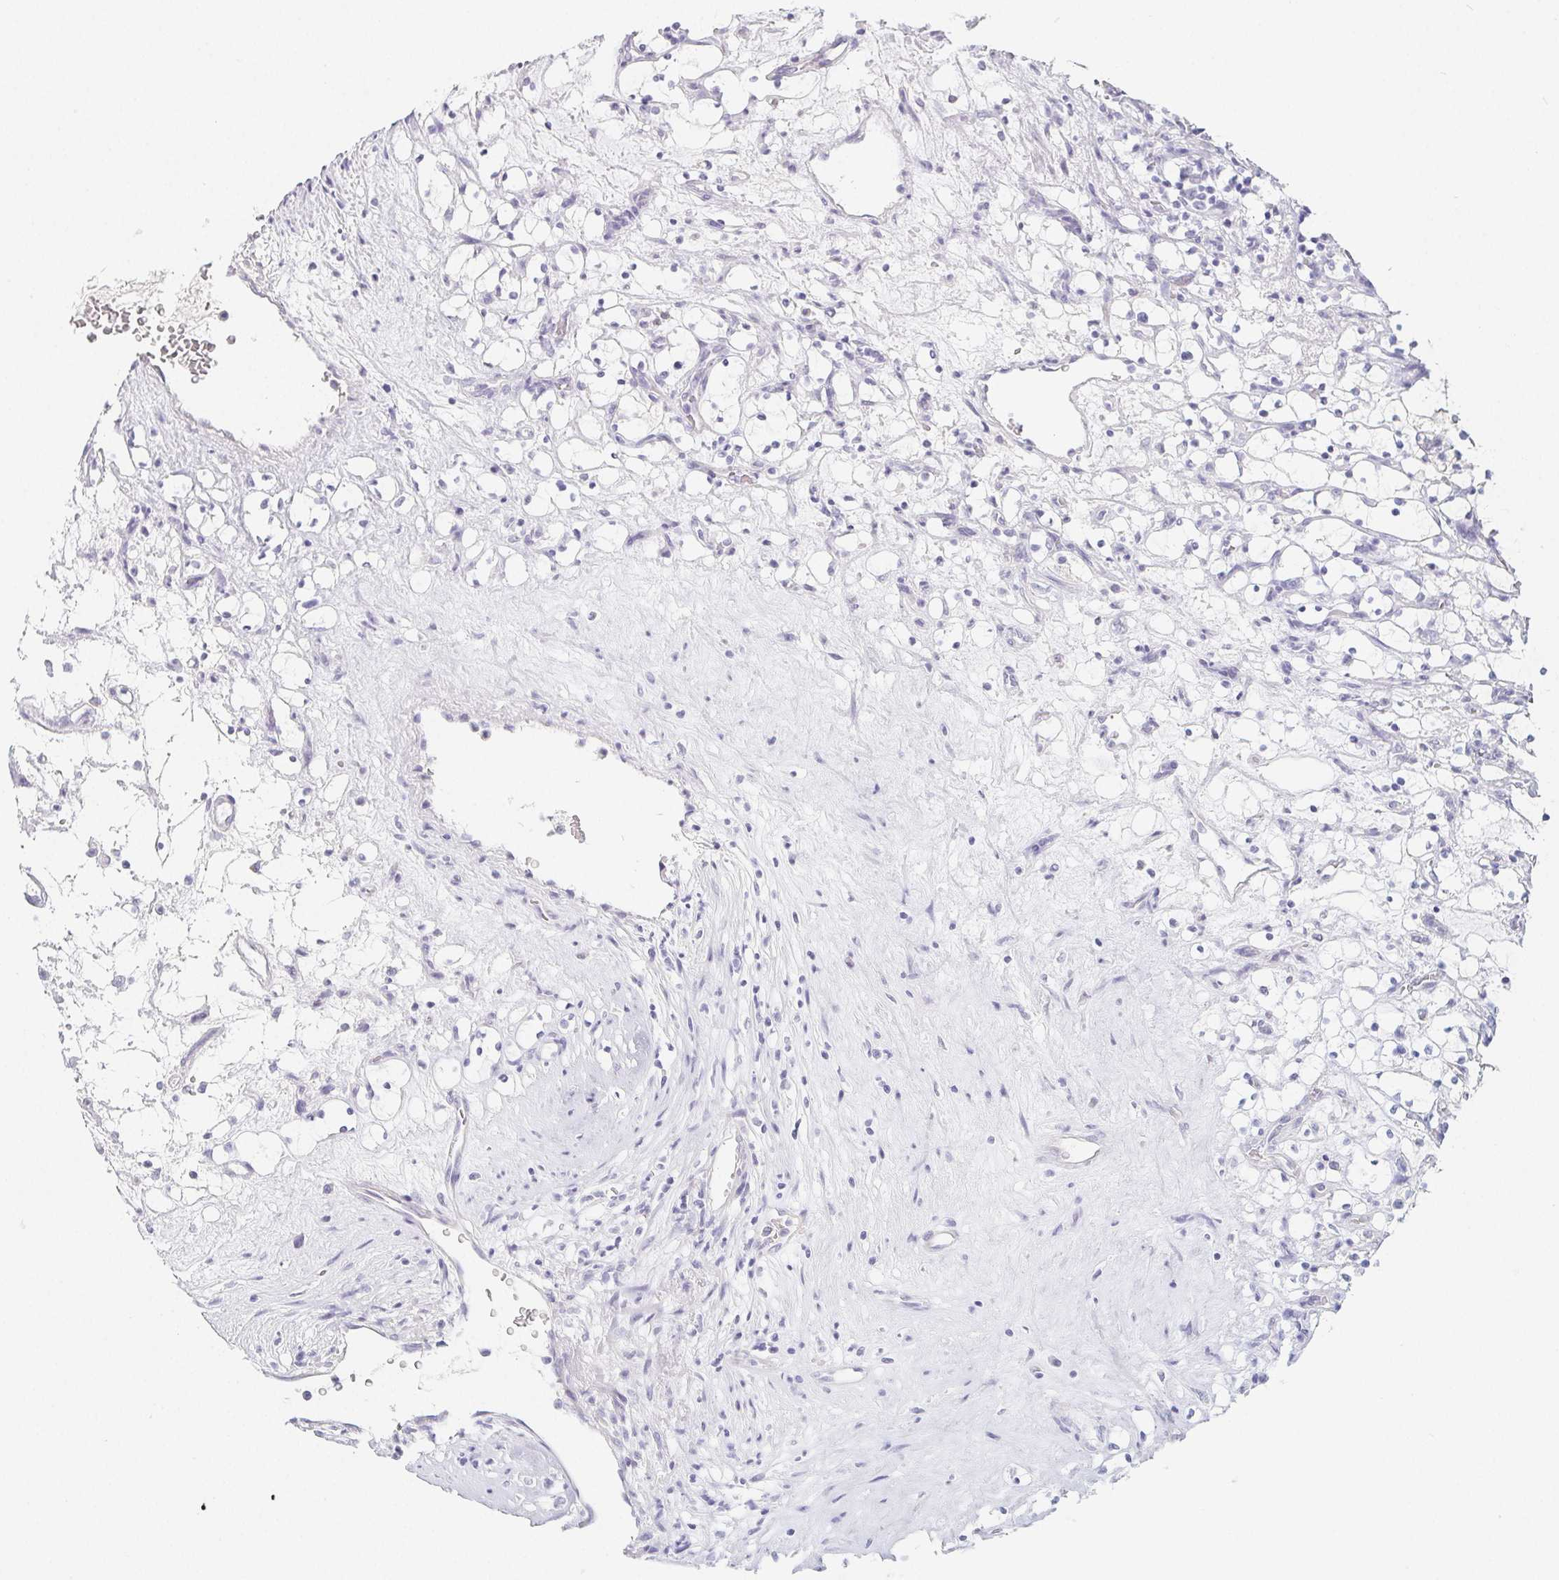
{"staining": {"intensity": "negative", "quantity": "none", "location": "none"}, "tissue": "renal cancer", "cell_type": "Tumor cells", "image_type": "cancer", "snomed": [{"axis": "morphology", "description": "Adenocarcinoma, NOS"}, {"axis": "topography", "description": "Kidney"}], "caption": "Tumor cells show no significant protein expression in renal cancer (adenocarcinoma). (Stains: DAB (3,3'-diaminobenzidine) immunohistochemistry (IHC) with hematoxylin counter stain, Microscopy: brightfield microscopy at high magnification).", "gene": "GLIPR1L1", "patient": {"sex": "female", "age": 69}}